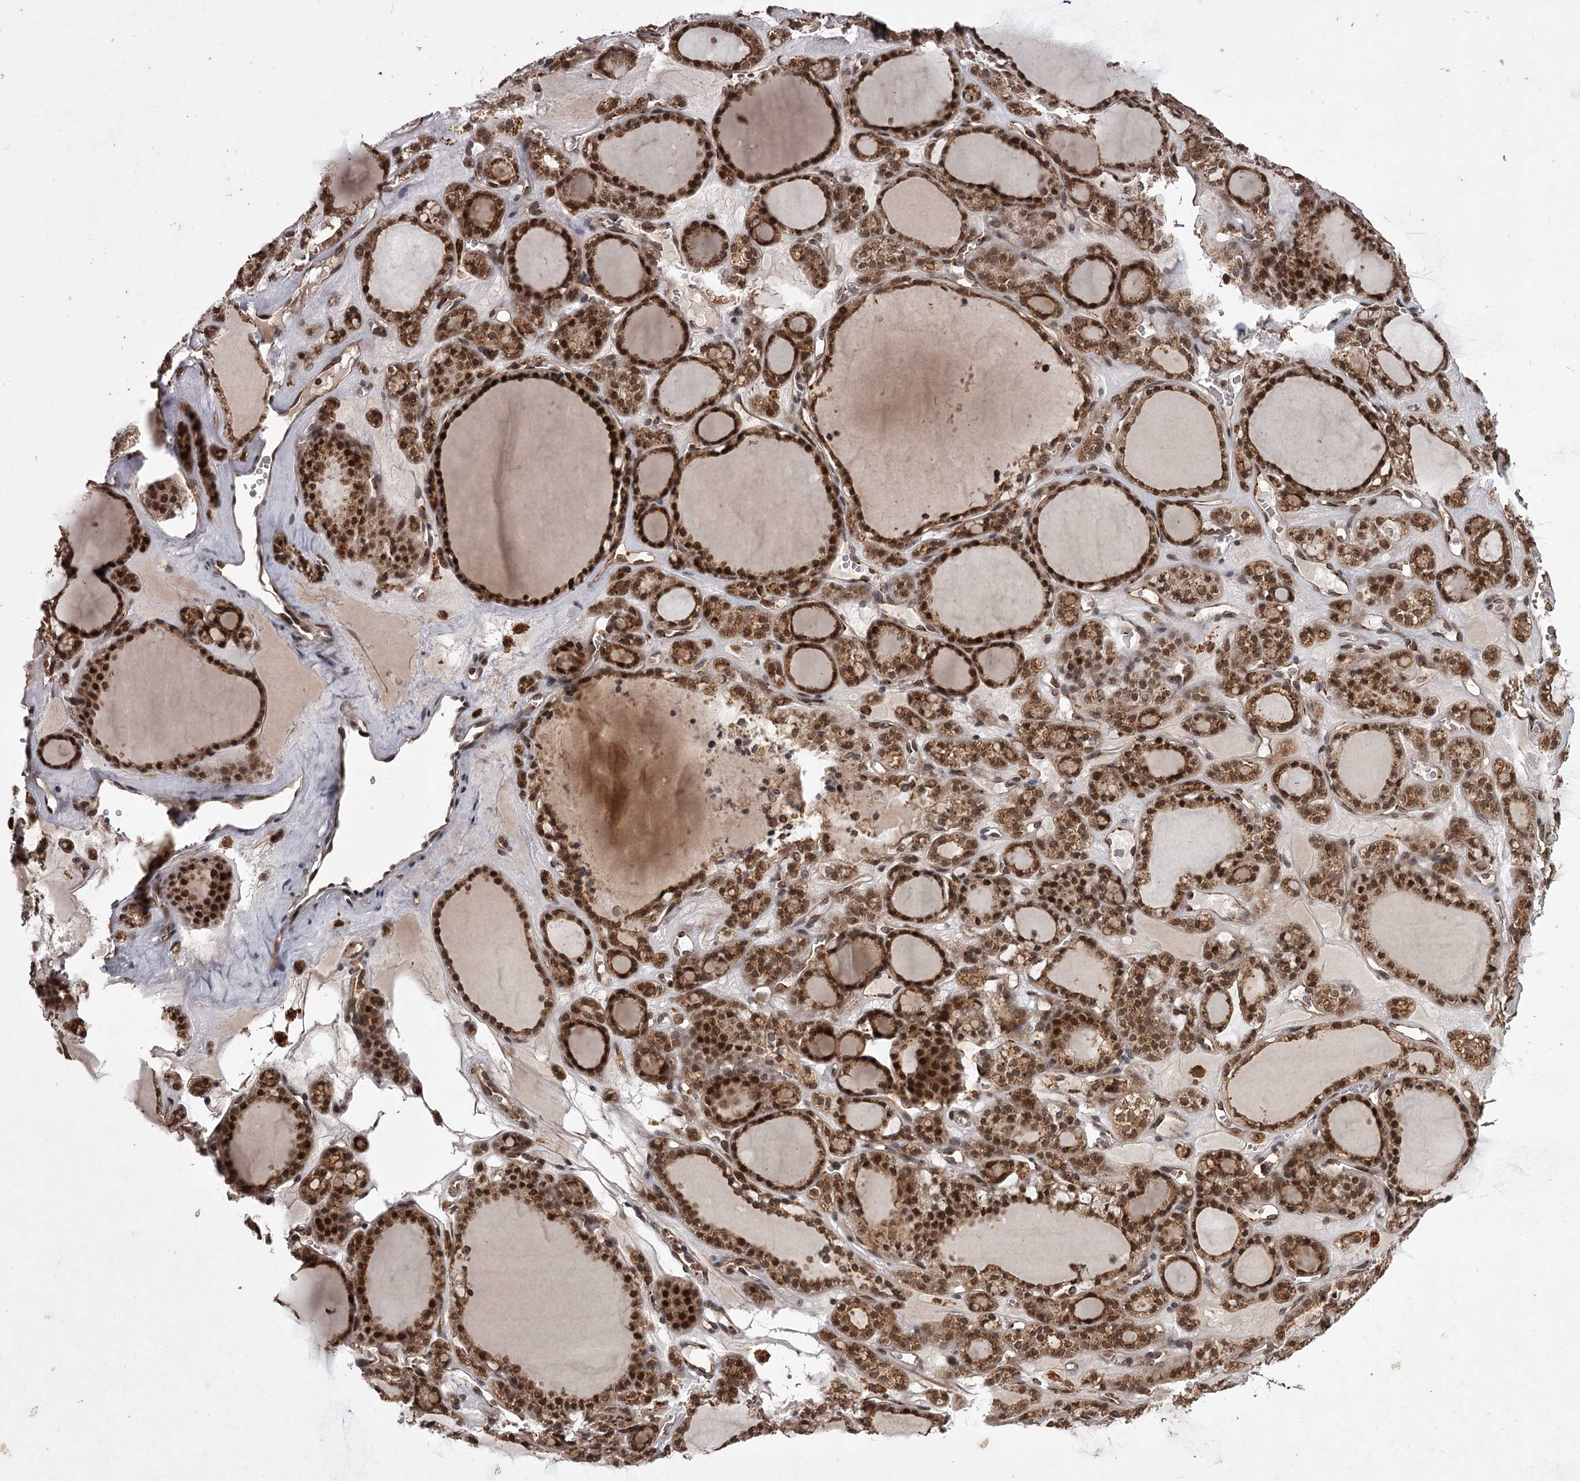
{"staining": {"intensity": "strong", "quantity": ">75%", "location": "cytoplasmic/membranous,nuclear"}, "tissue": "thyroid gland", "cell_type": "Glandular cells", "image_type": "normal", "snomed": [{"axis": "morphology", "description": "Normal tissue, NOS"}, {"axis": "topography", "description": "Thyroid gland"}], "caption": "Protein staining of unremarkable thyroid gland shows strong cytoplasmic/membranous,nuclear expression in about >75% of glandular cells.", "gene": "TBC1D23", "patient": {"sex": "female", "age": 28}}